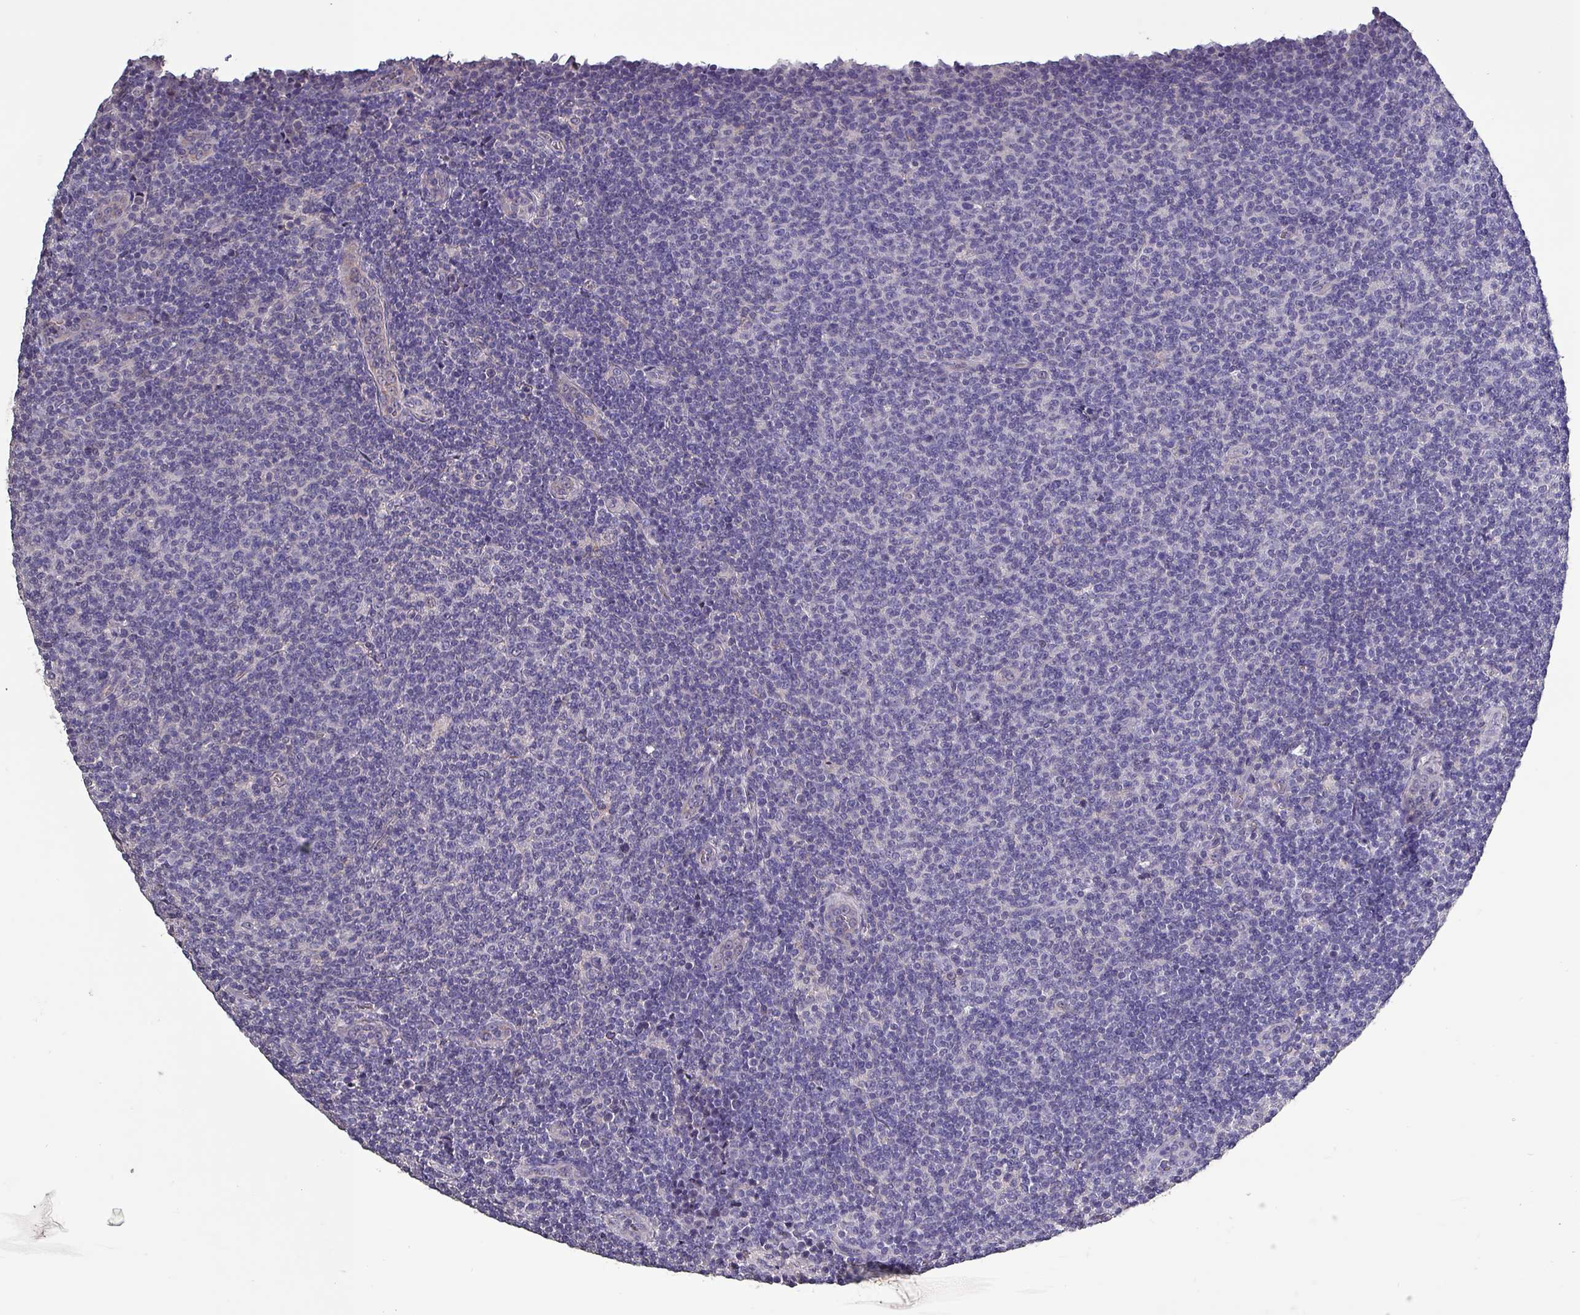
{"staining": {"intensity": "negative", "quantity": "none", "location": "none"}, "tissue": "lymphoma", "cell_type": "Tumor cells", "image_type": "cancer", "snomed": [{"axis": "morphology", "description": "Malignant lymphoma, non-Hodgkin's type, Low grade"}, {"axis": "topography", "description": "Lymph node"}], "caption": "This is an IHC photomicrograph of low-grade malignant lymphoma, non-Hodgkin's type. There is no expression in tumor cells.", "gene": "HTRA4", "patient": {"sex": "male", "age": 66}}